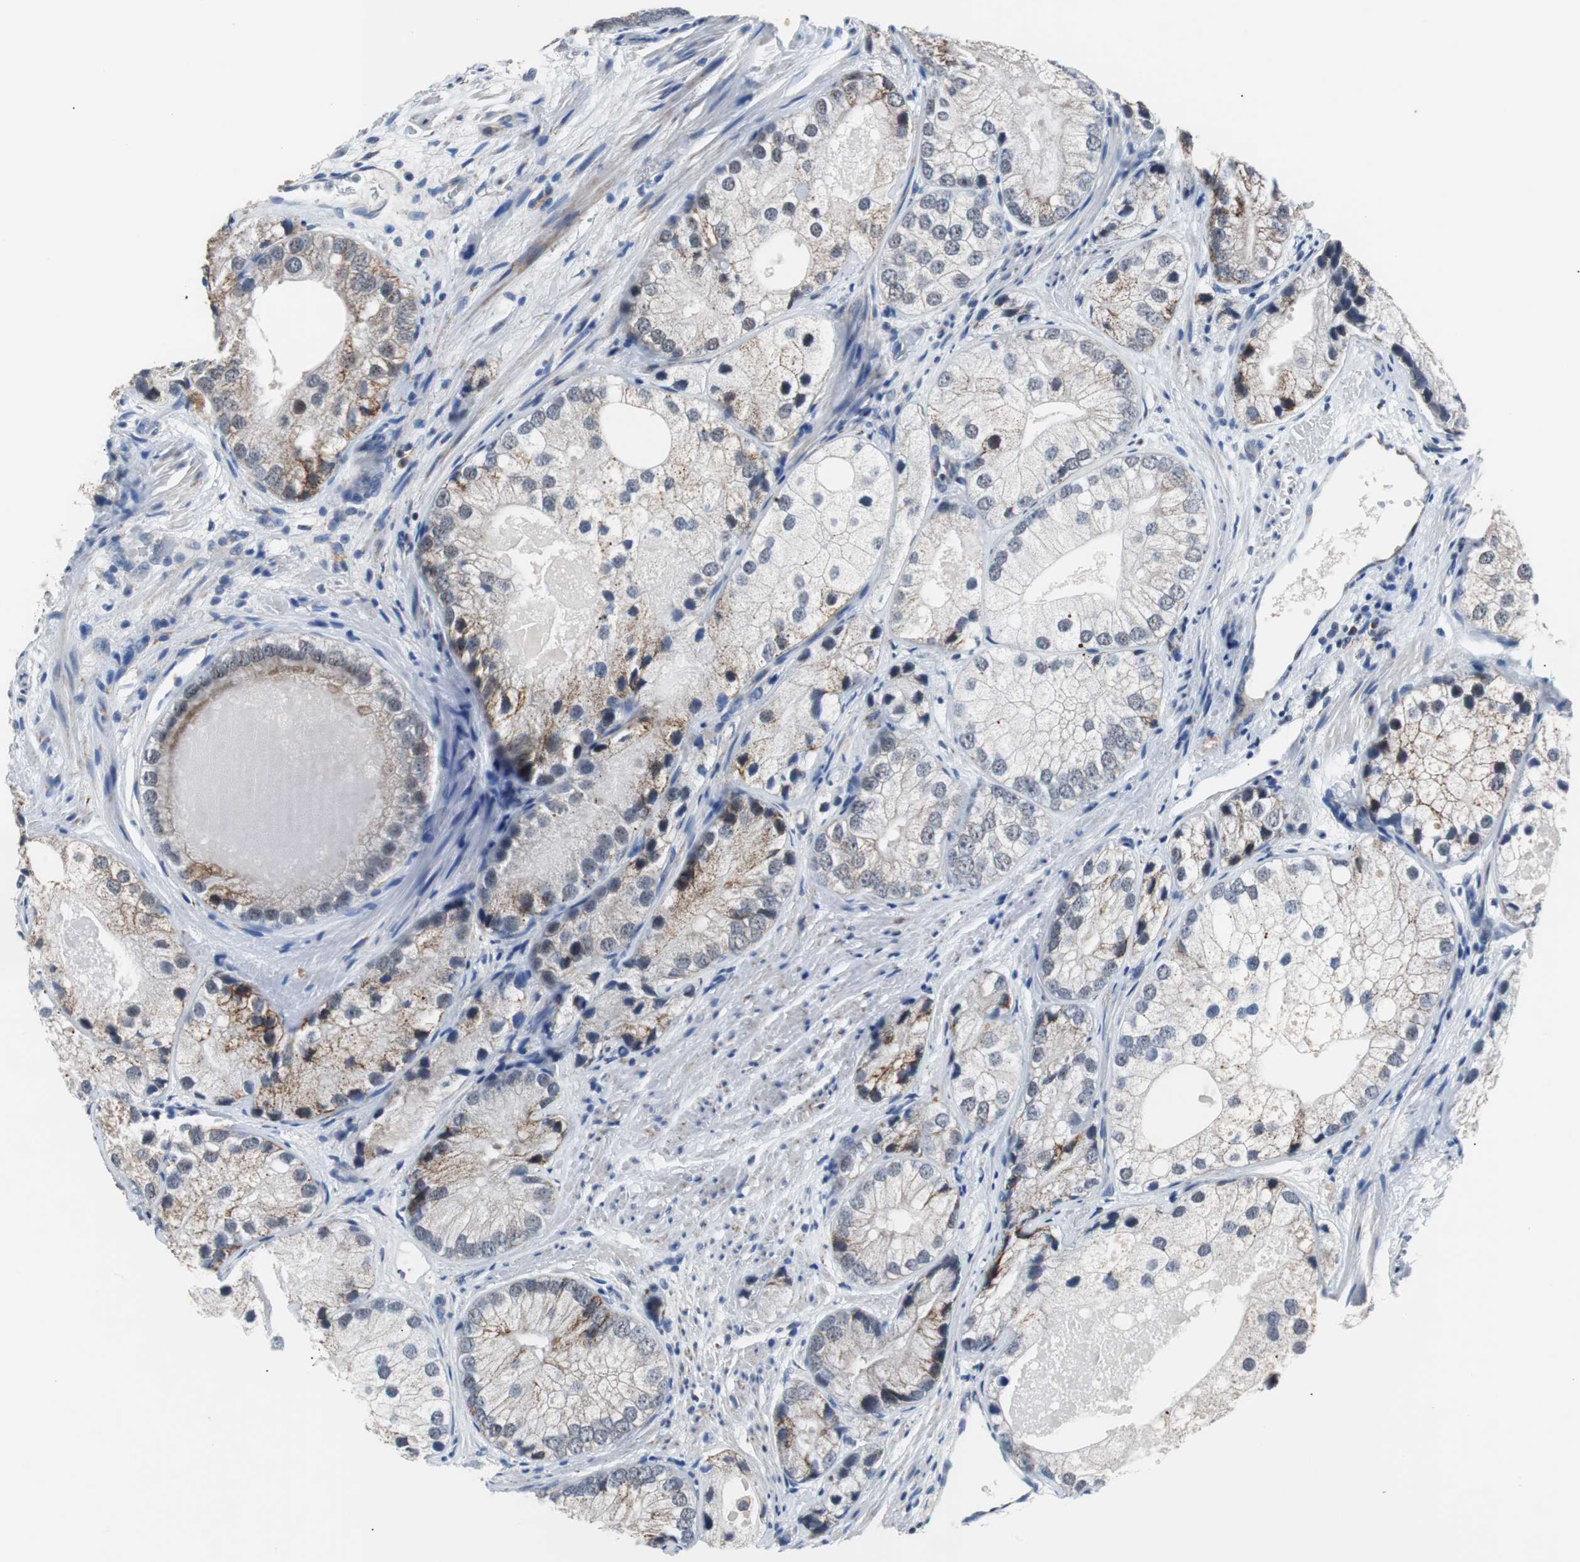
{"staining": {"intensity": "moderate", "quantity": "<25%", "location": "cytoplasmic/membranous"}, "tissue": "prostate cancer", "cell_type": "Tumor cells", "image_type": "cancer", "snomed": [{"axis": "morphology", "description": "Adenocarcinoma, Low grade"}, {"axis": "topography", "description": "Prostate"}], "caption": "A brown stain highlights moderate cytoplasmic/membranous staining of a protein in human low-grade adenocarcinoma (prostate) tumor cells.", "gene": "PITRM1", "patient": {"sex": "male", "age": 69}}